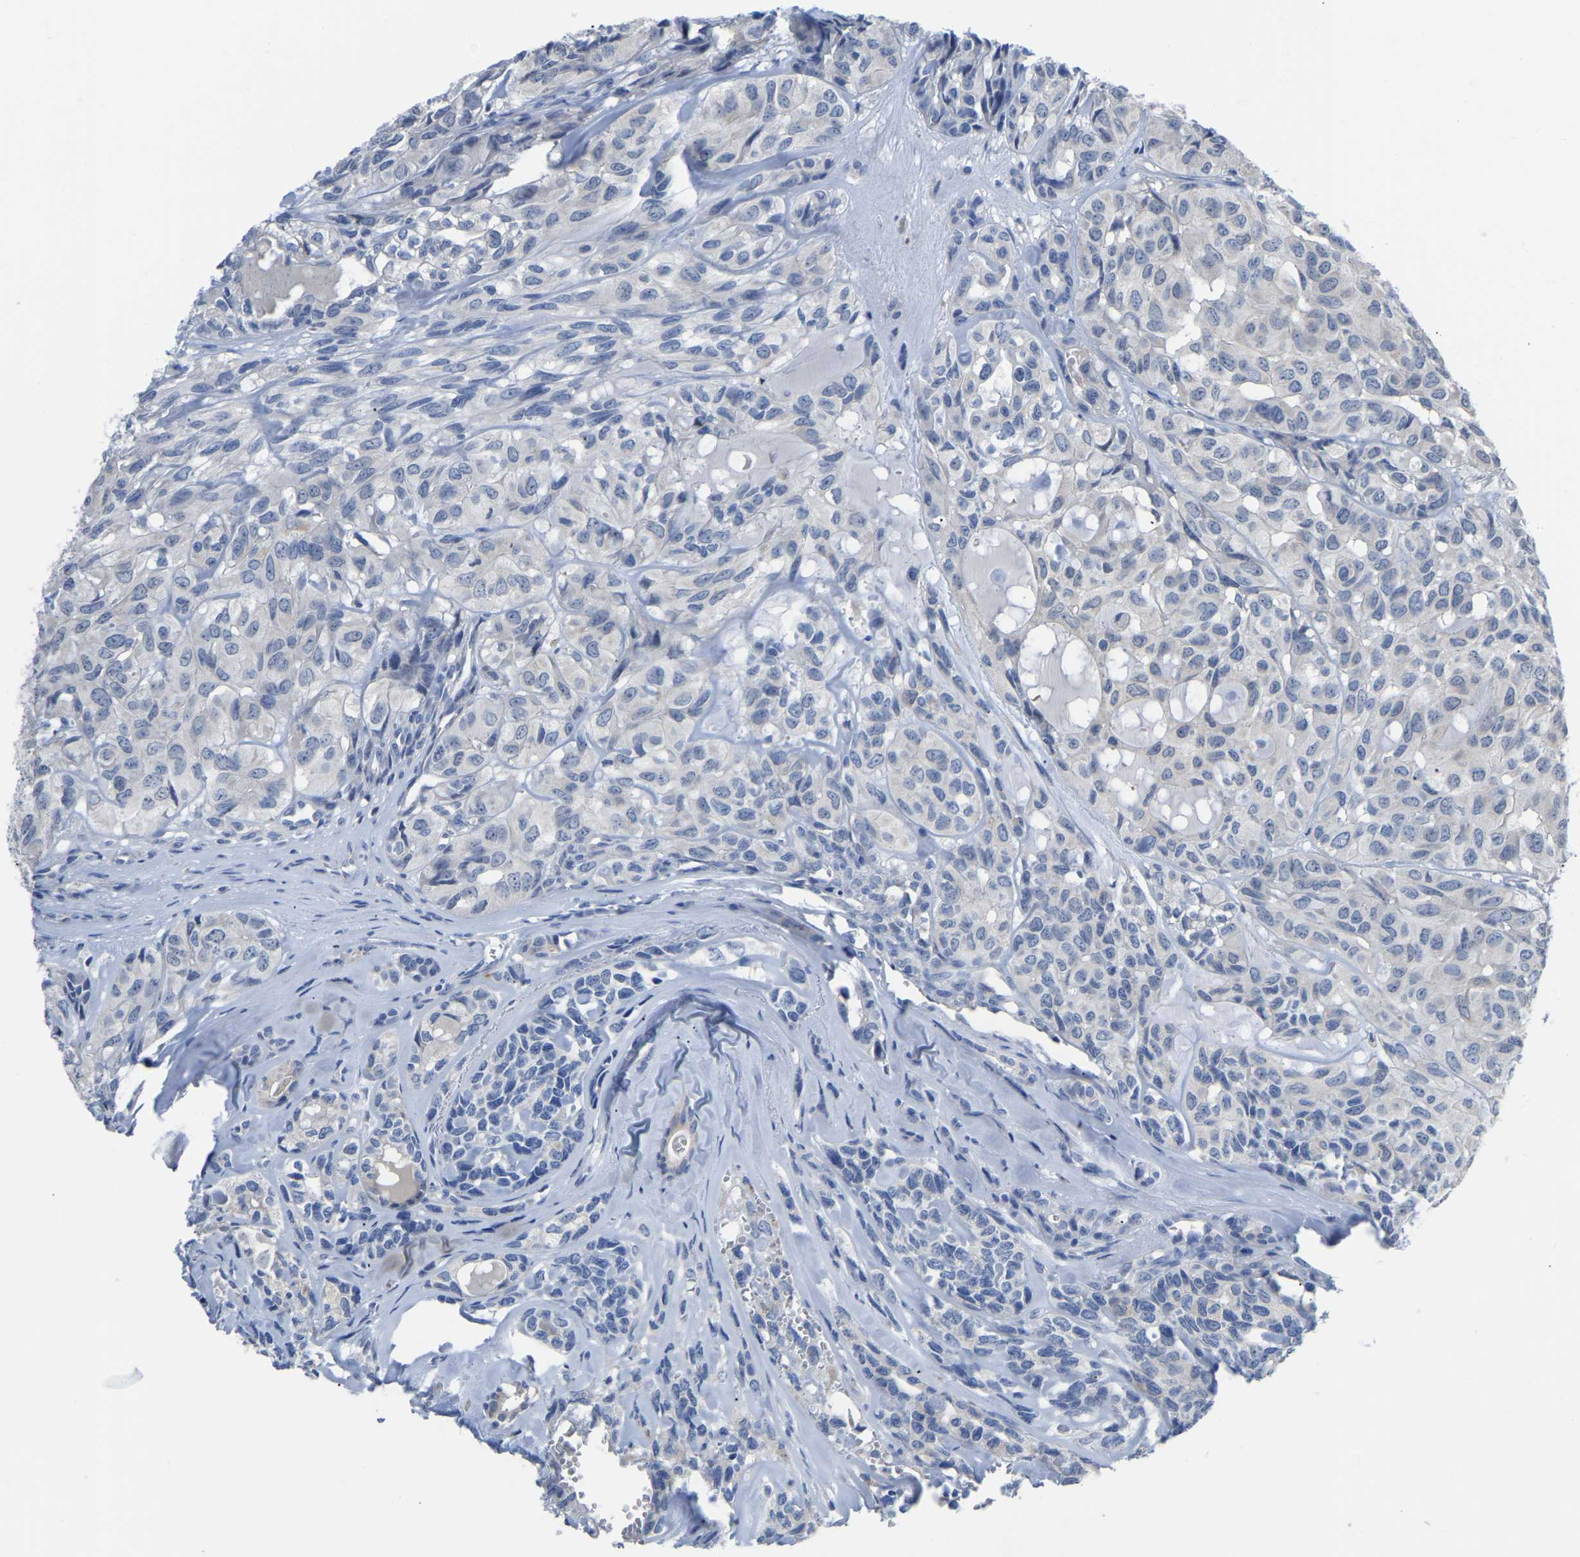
{"staining": {"intensity": "negative", "quantity": "none", "location": "none"}, "tissue": "head and neck cancer", "cell_type": "Tumor cells", "image_type": "cancer", "snomed": [{"axis": "morphology", "description": "Adenocarcinoma, NOS"}, {"axis": "topography", "description": "Salivary gland, NOS"}, {"axis": "topography", "description": "Head-Neck"}], "caption": "Immunohistochemistry (IHC) of head and neck cancer (adenocarcinoma) displays no positivity in tumor cells.", "gene": "ETFA", "patient": {"sex": "female", "age": 76}}